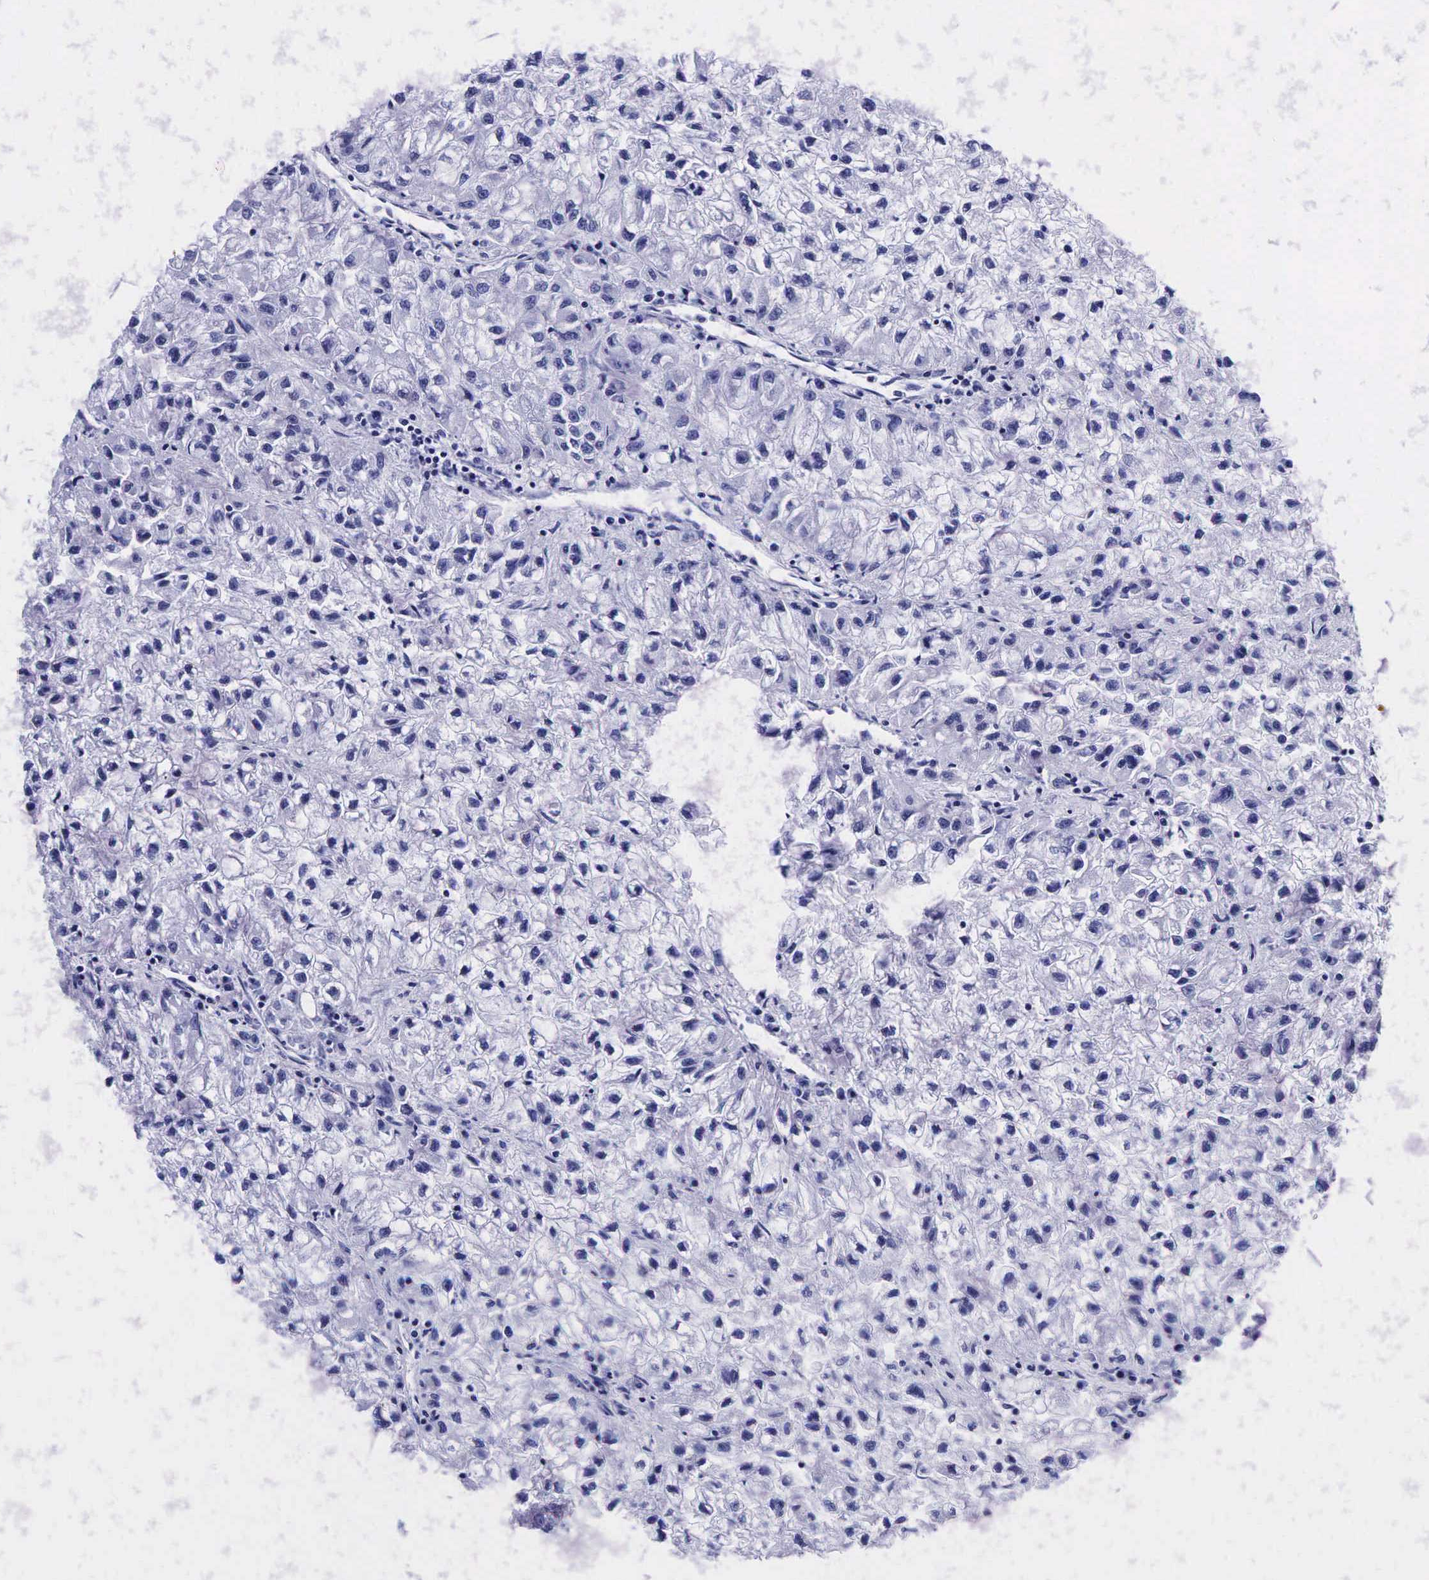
{"staining": {"intensity": "negative", "quantity": "none", "location": "none"}, "tissue": "renal cancer", "cell_type": "Tumor cells", "image_type": "cancer", "snomed": [{"axis": "morphology", "description": "Adenocarcinoma, NOS"}, {"axis": "topography", "description": "Kidney"}], "caption": "Renal cancer stained for a protein using immunohistochemistry (IHC) exhibits no expression tumor cells.", "gene": "KLK3", "patient": {"sex": "male", "age": 59}}